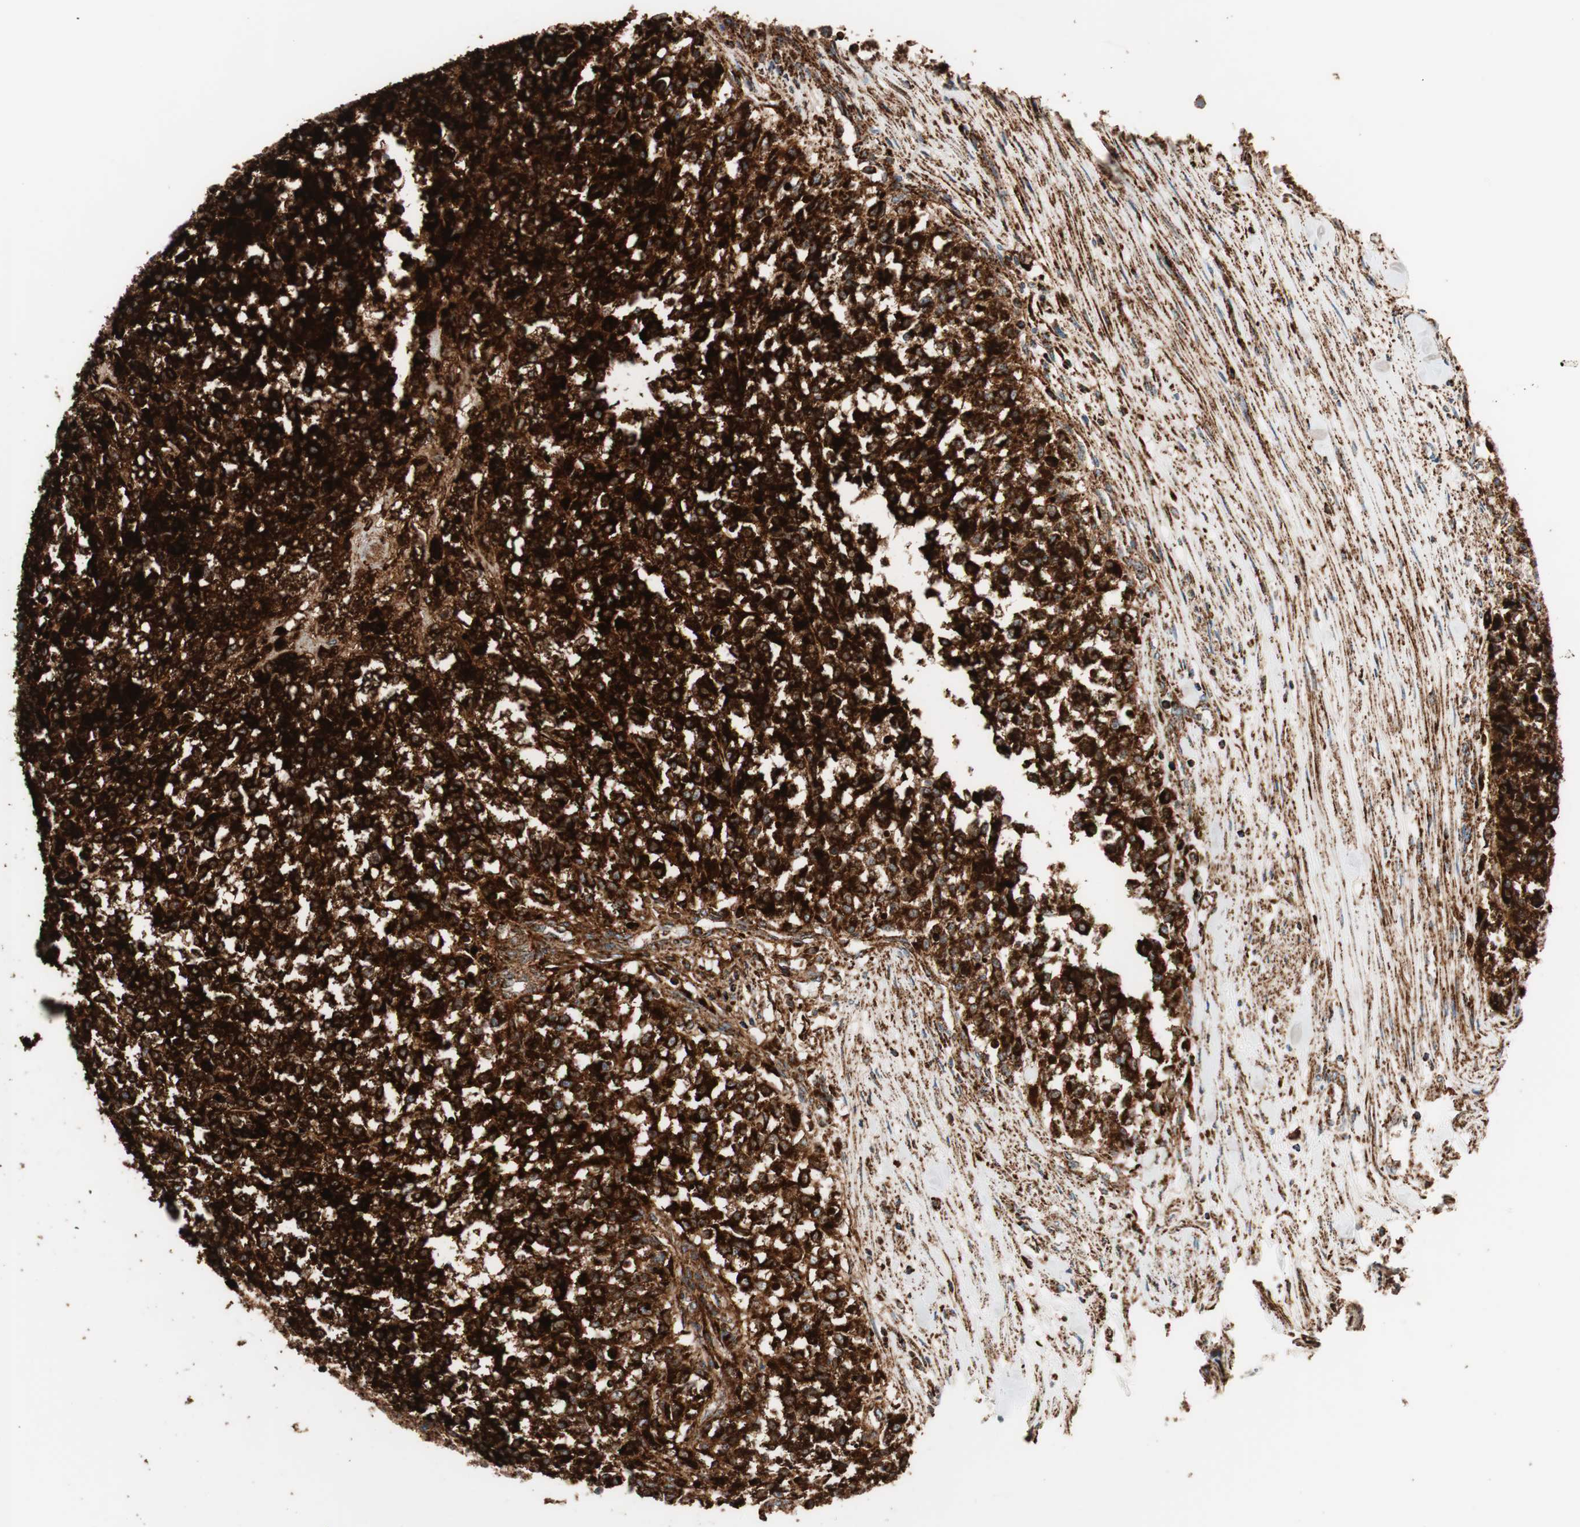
{"staining": {"intensity": "strong", "quantity": ">75%", "location": "cytoplasmic/membranous"}, "tissue": "testis cancer", "cell_type": "Tumor cells", "image_type": "cancer", "snomed": [{"axis": "morphology", "description": "Seminoma, NOS"}, {"axis": "topography", "description": "Testis"}], "caption": "High-power microscopy captured an immunohistochemistry (IHC) histopathology image of seminoma (testis), revealing strong cytoplasmic/membranous positivity in approximately >75% of tumor cells.", "gene": "LAMP1", "patient": {"sex": "male", "age": 59}}